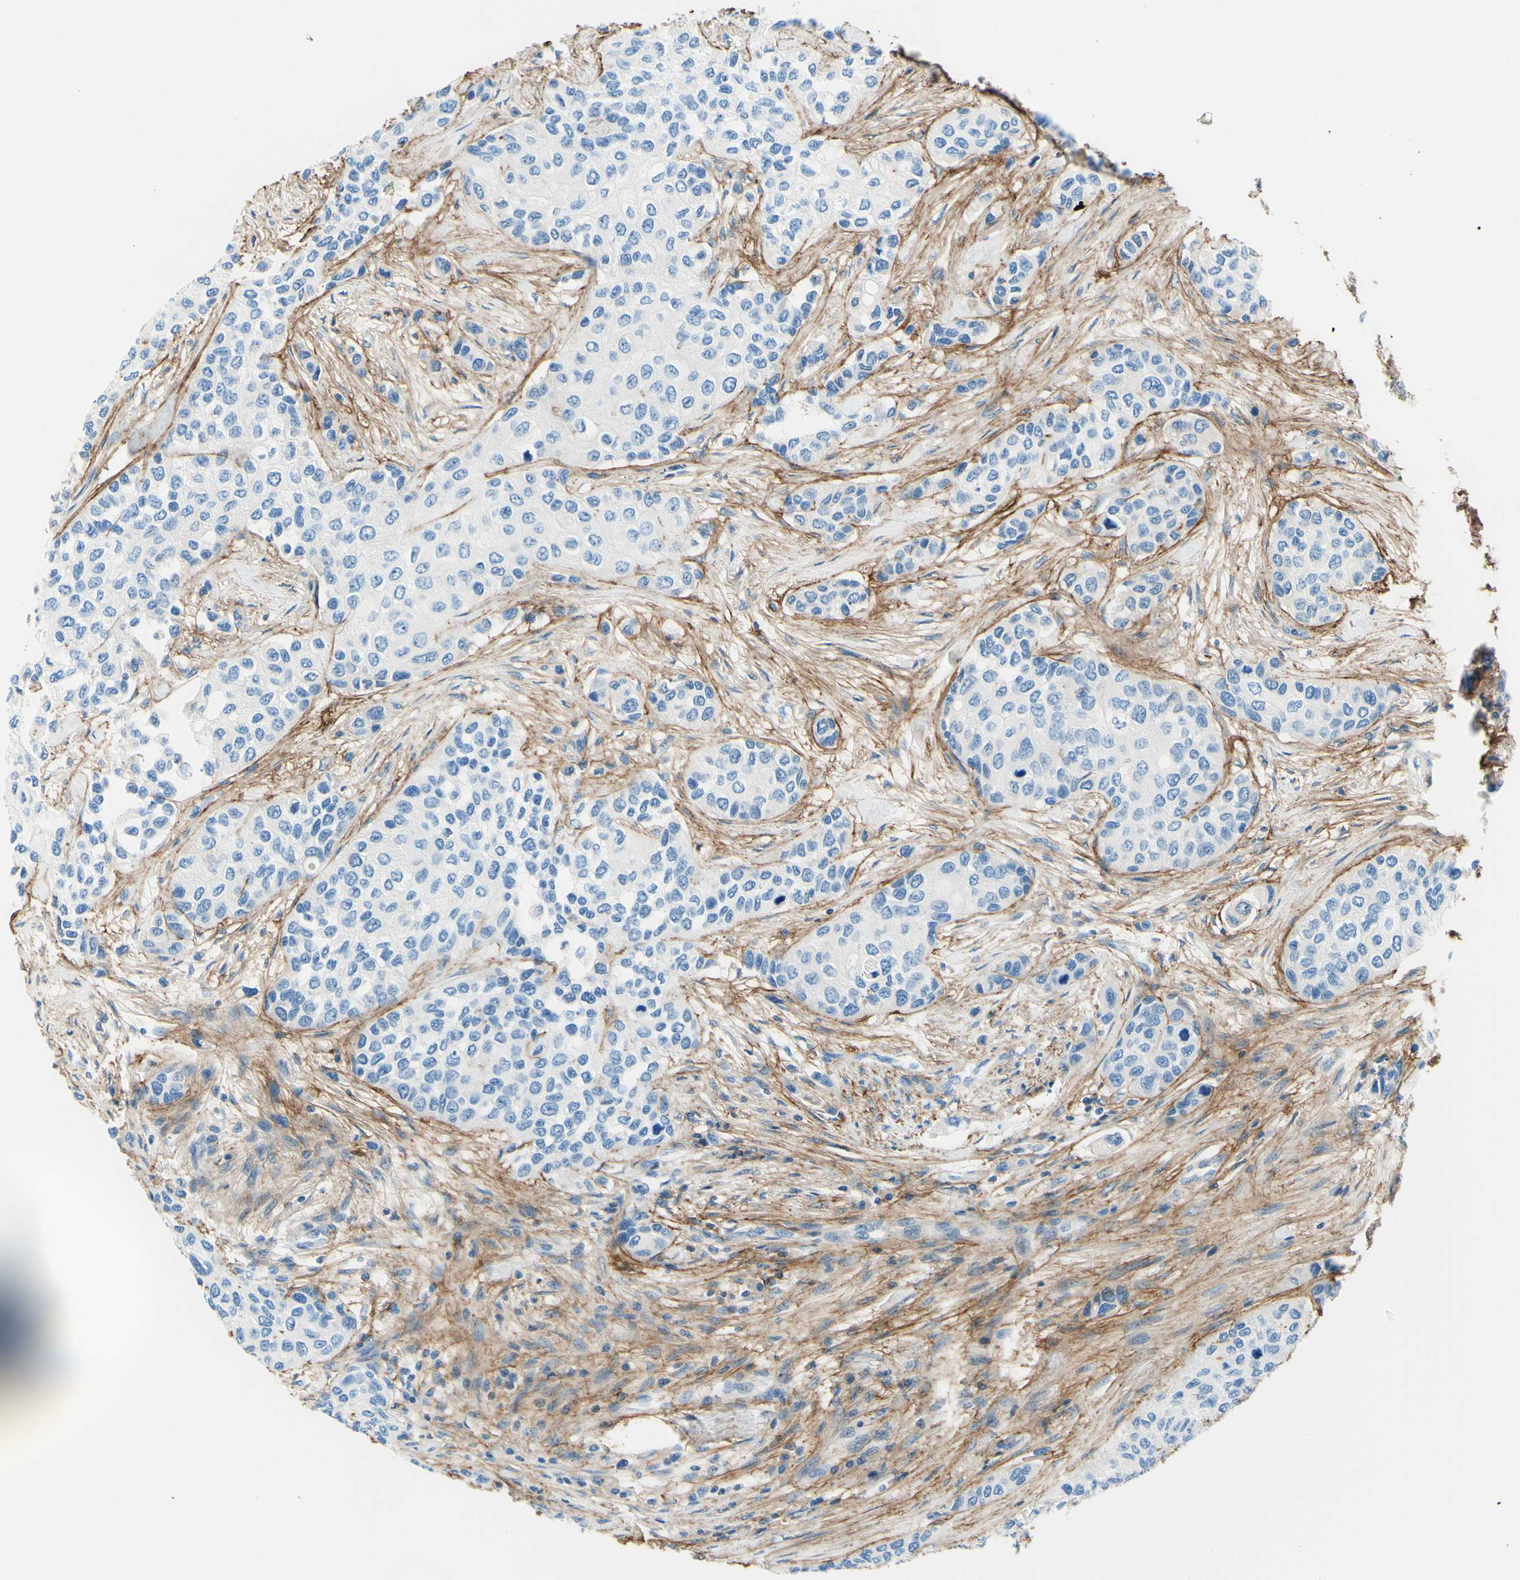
{"staining": {"intensity": "negative", "quantity": "none", "location": "none"}, "tissue": "urothelial cancer", "cell_type": "Tumor cells", "image_type": "cancer", "snomed": [{"axis": "morphology", "description": "Urothelial carcinoma, High grade"}, {"axis": "topography", "description": "Urinary bladder"}], "caption": "Tumor cells are negative for brown protein staining in urothelial cancer. (Brightfield microscopy of DAB (3,3'-diaminobenzidine) immunohistochemistry at high magnification).", "gene": "MFAP5", "patient": {"sex": "female", "age": 56}}